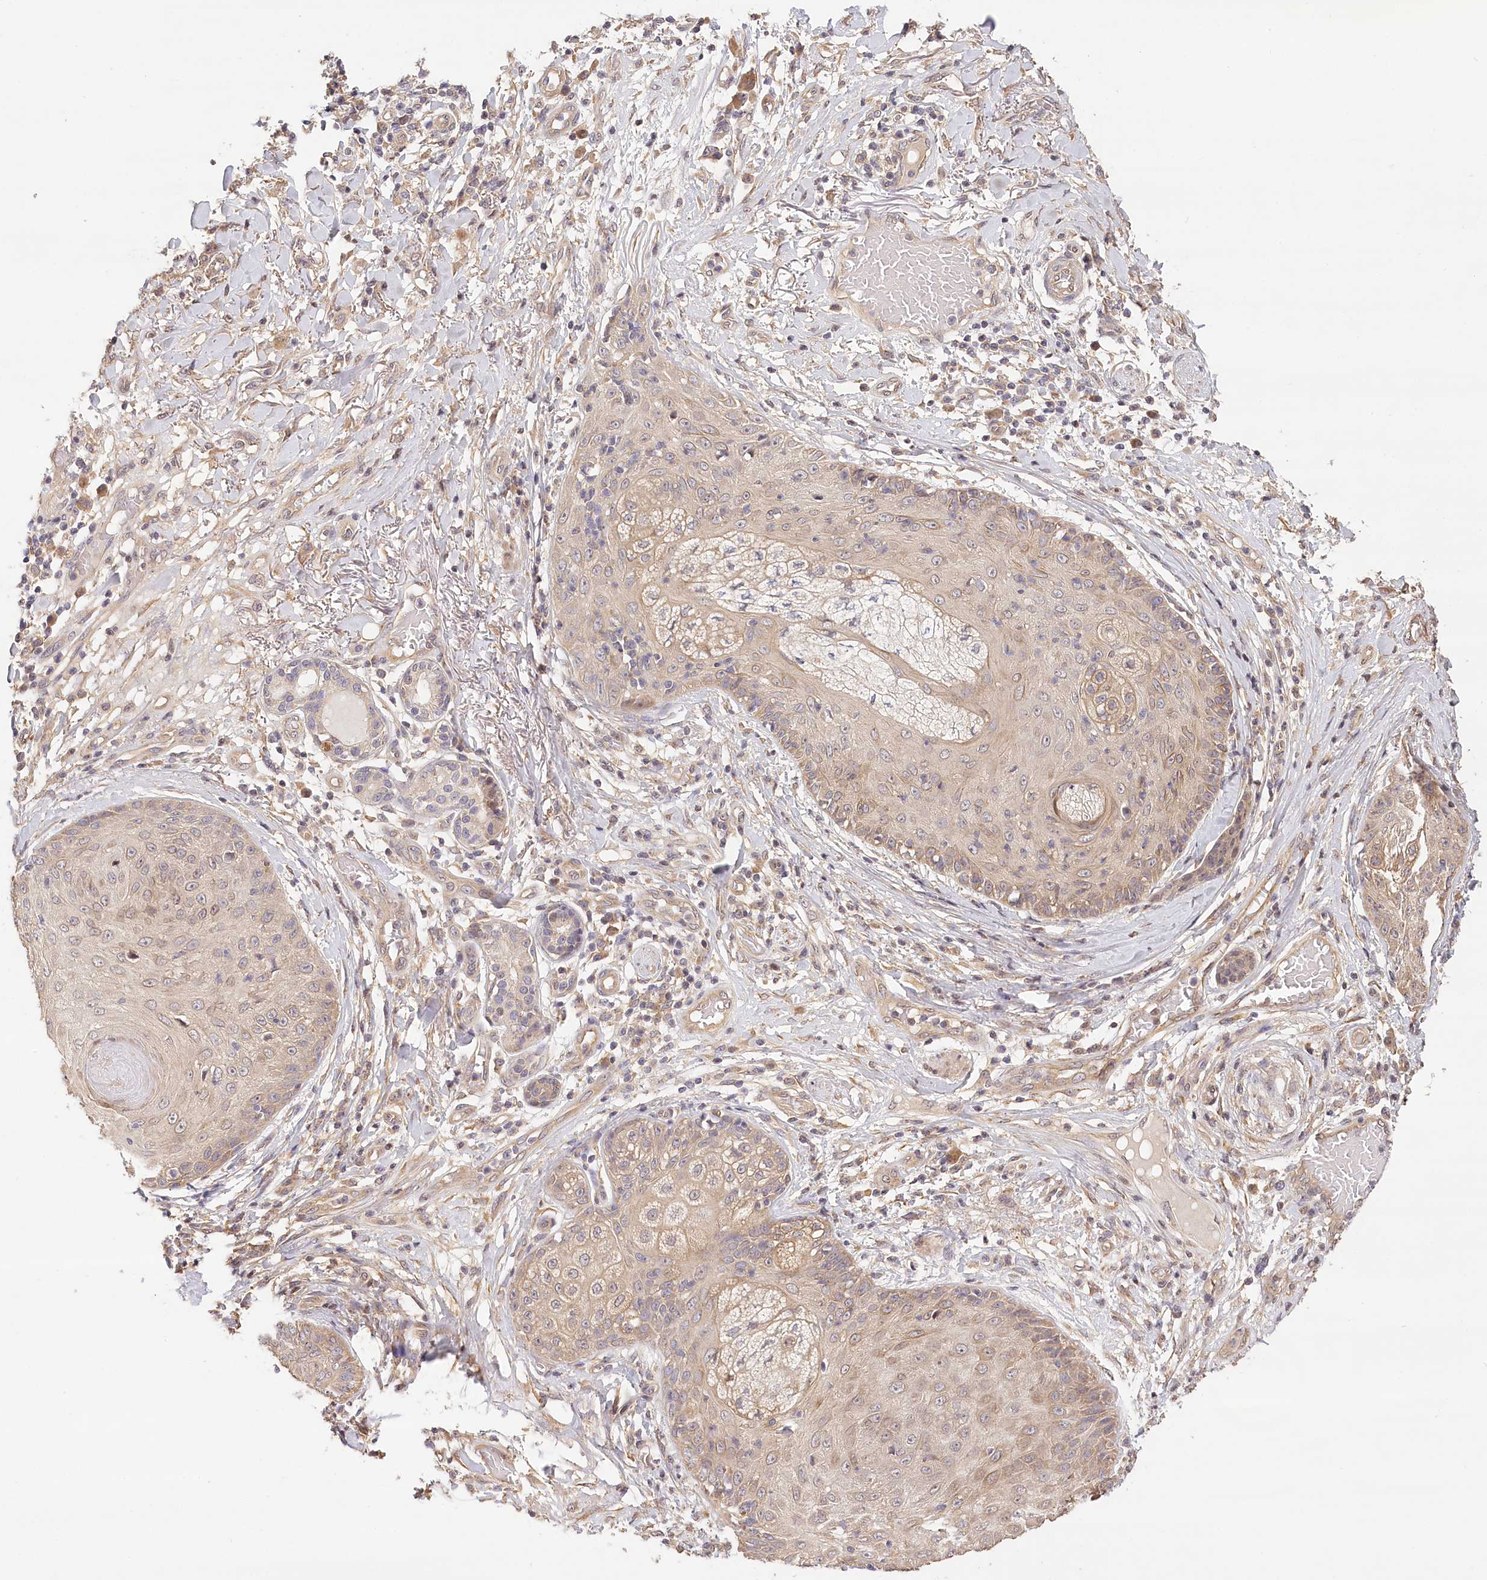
{"staining": {"intensity": "weak", "quantity": "<25%", "location": "cytoplasmic/membranous"}, "tissue": "skin cancer", "cell_type": "Tumor cells", "image_type": "cancer", "snomed": [{"axis": "morphology", "description": "Squamous cell carcinoma, NOS"}, {"axis": "topography", "description": "Skin"}], "caption": "The histopathology image demonstrates no staining of tumor cells in skin cancer.", "gene": "LSS", "patient": {"sex": "female", "age": 88}}